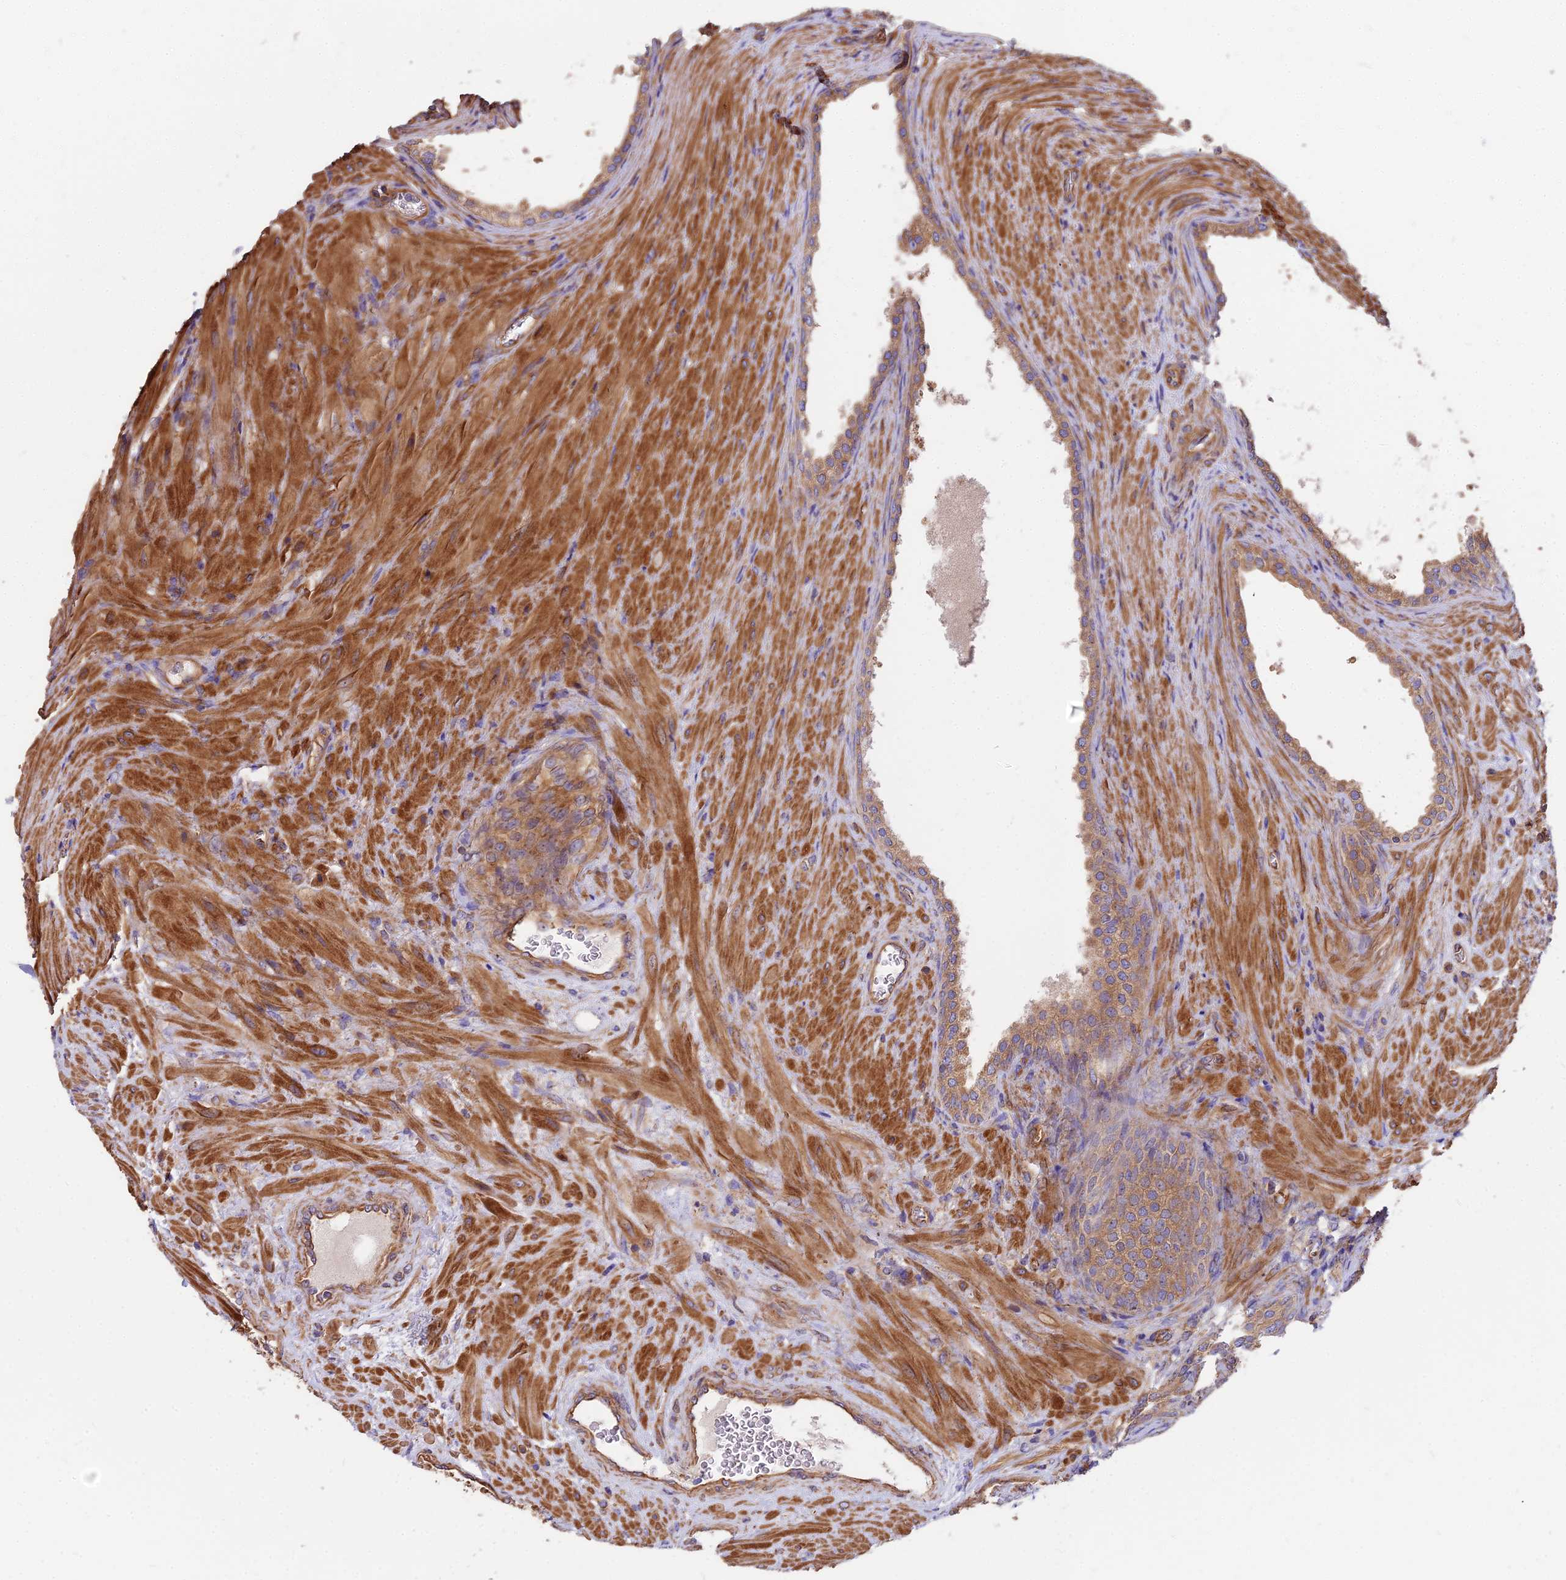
{"staining": {"intensity": "moderate", "quantity": ">75%", "location": "cytoplasmic/membranous"}, "tissue": "prostate", "cell_type": "Glandular cells", "image_type": "normal", "snomed": [{"axis": "morphology", "description": "Normal tissue, NOS"}, {"axis": "topography", "description": "Prostate"}], "caption": "Immunohistochemical staining of unremarkable prostate exhibits moderate cytoplasmic/membranous protein staining in approximately >75% of glandular cells.", "gene": "DCTN3", "patient": {"sex": "male", "age": 76}}